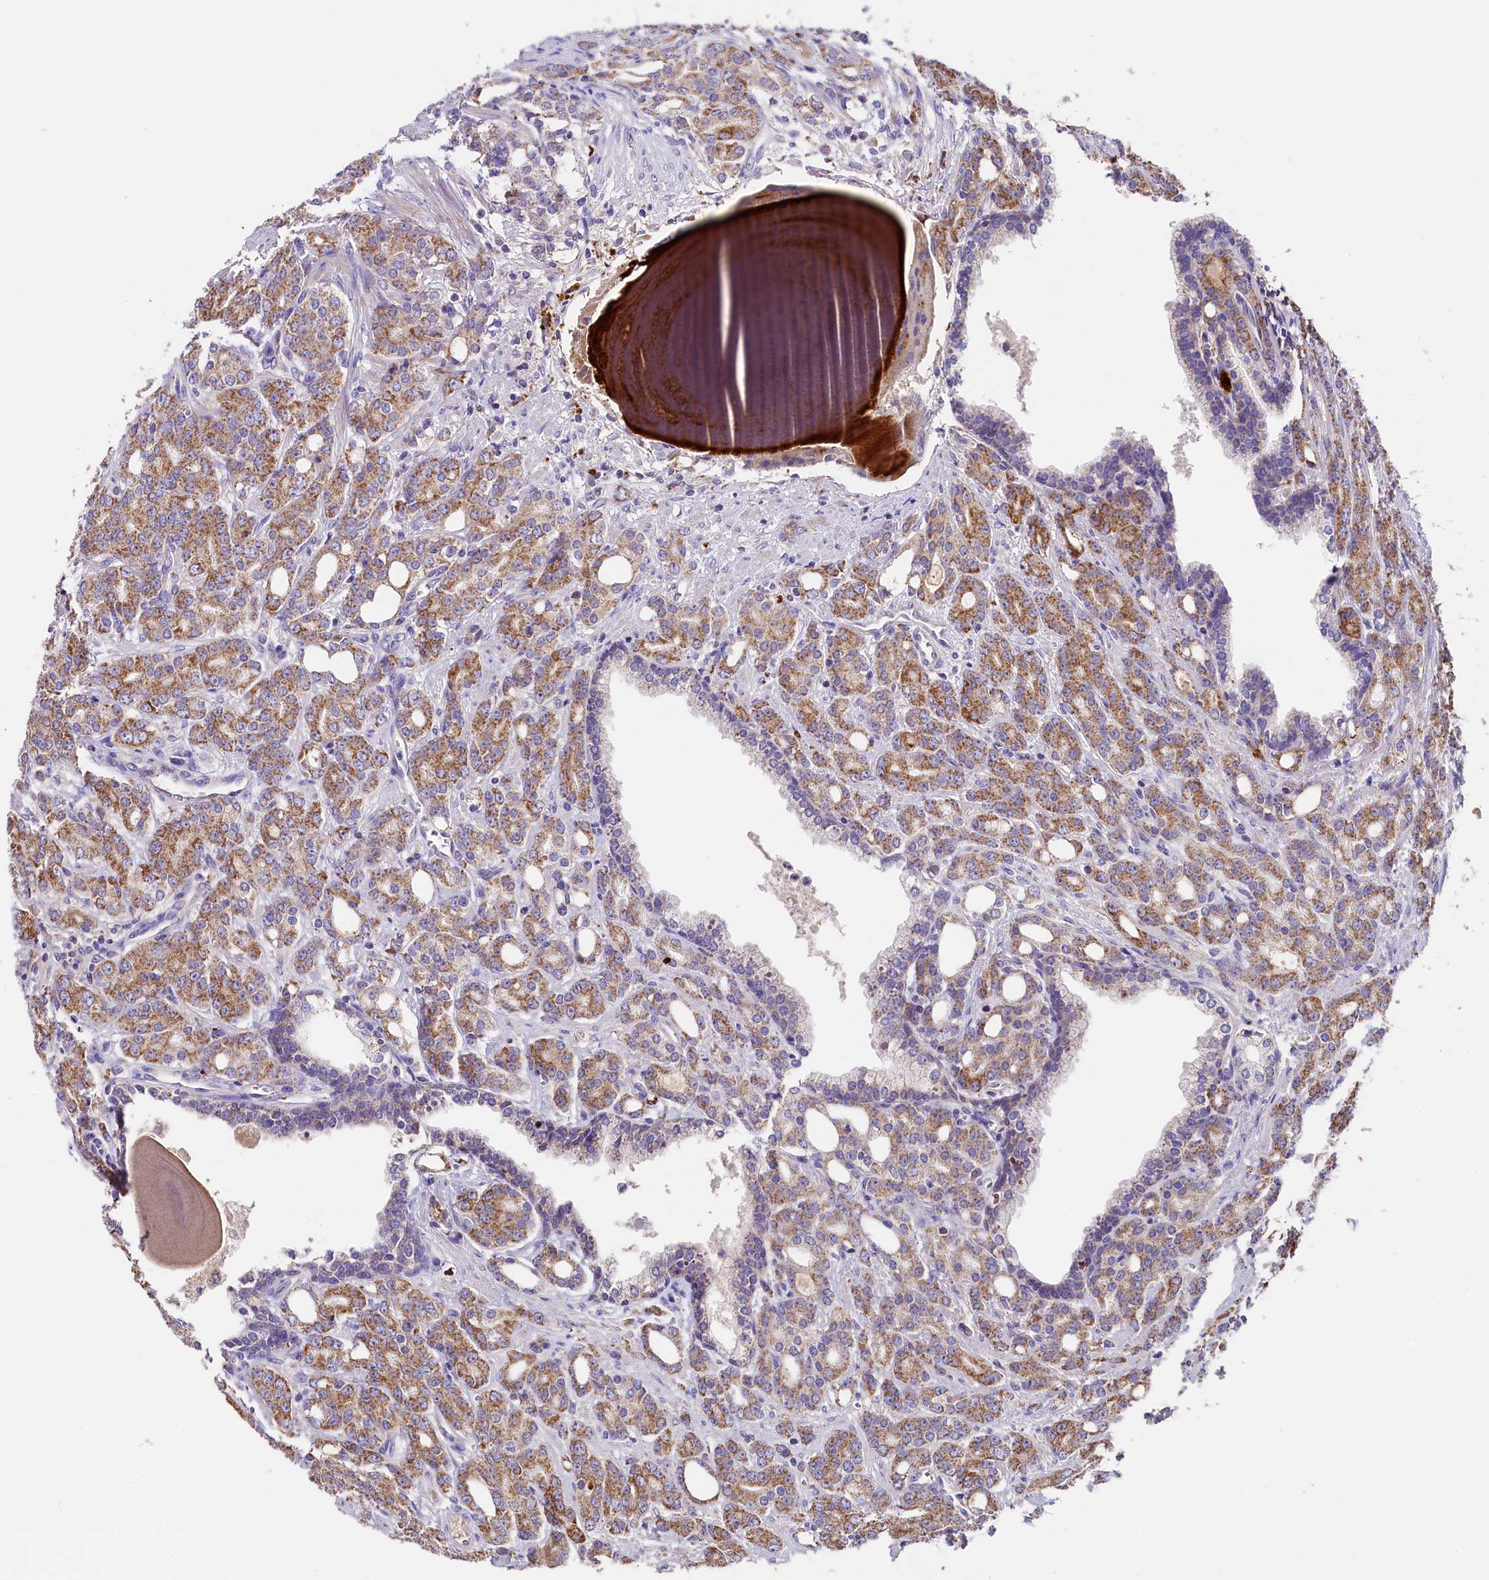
{"staining": {"intensity": "moderate", "quantity": ">75%", "location": "cytoplasmic/membranous"}, "tissue": "prostate cancer", "cell_type": "Tumor cells", "image_type": "cancer", "snomed": [{"axis": "morphology", "description": "Adenocarcinoma, High grade"}, {"axis": "topography", "description": "Prostate"}], "caption": "IHC photomicrograph of neoplastic tissue: prostate cancer stained using immunohistochemistry shows medium levels of moderate protein expression localized specifically in the cytoplasmic/membranous of tumor cells, appearing as a cytoplasmic/membranous brown color.", "gene": "PMPCB", "patient": {"sex": "male", "age": 62}}